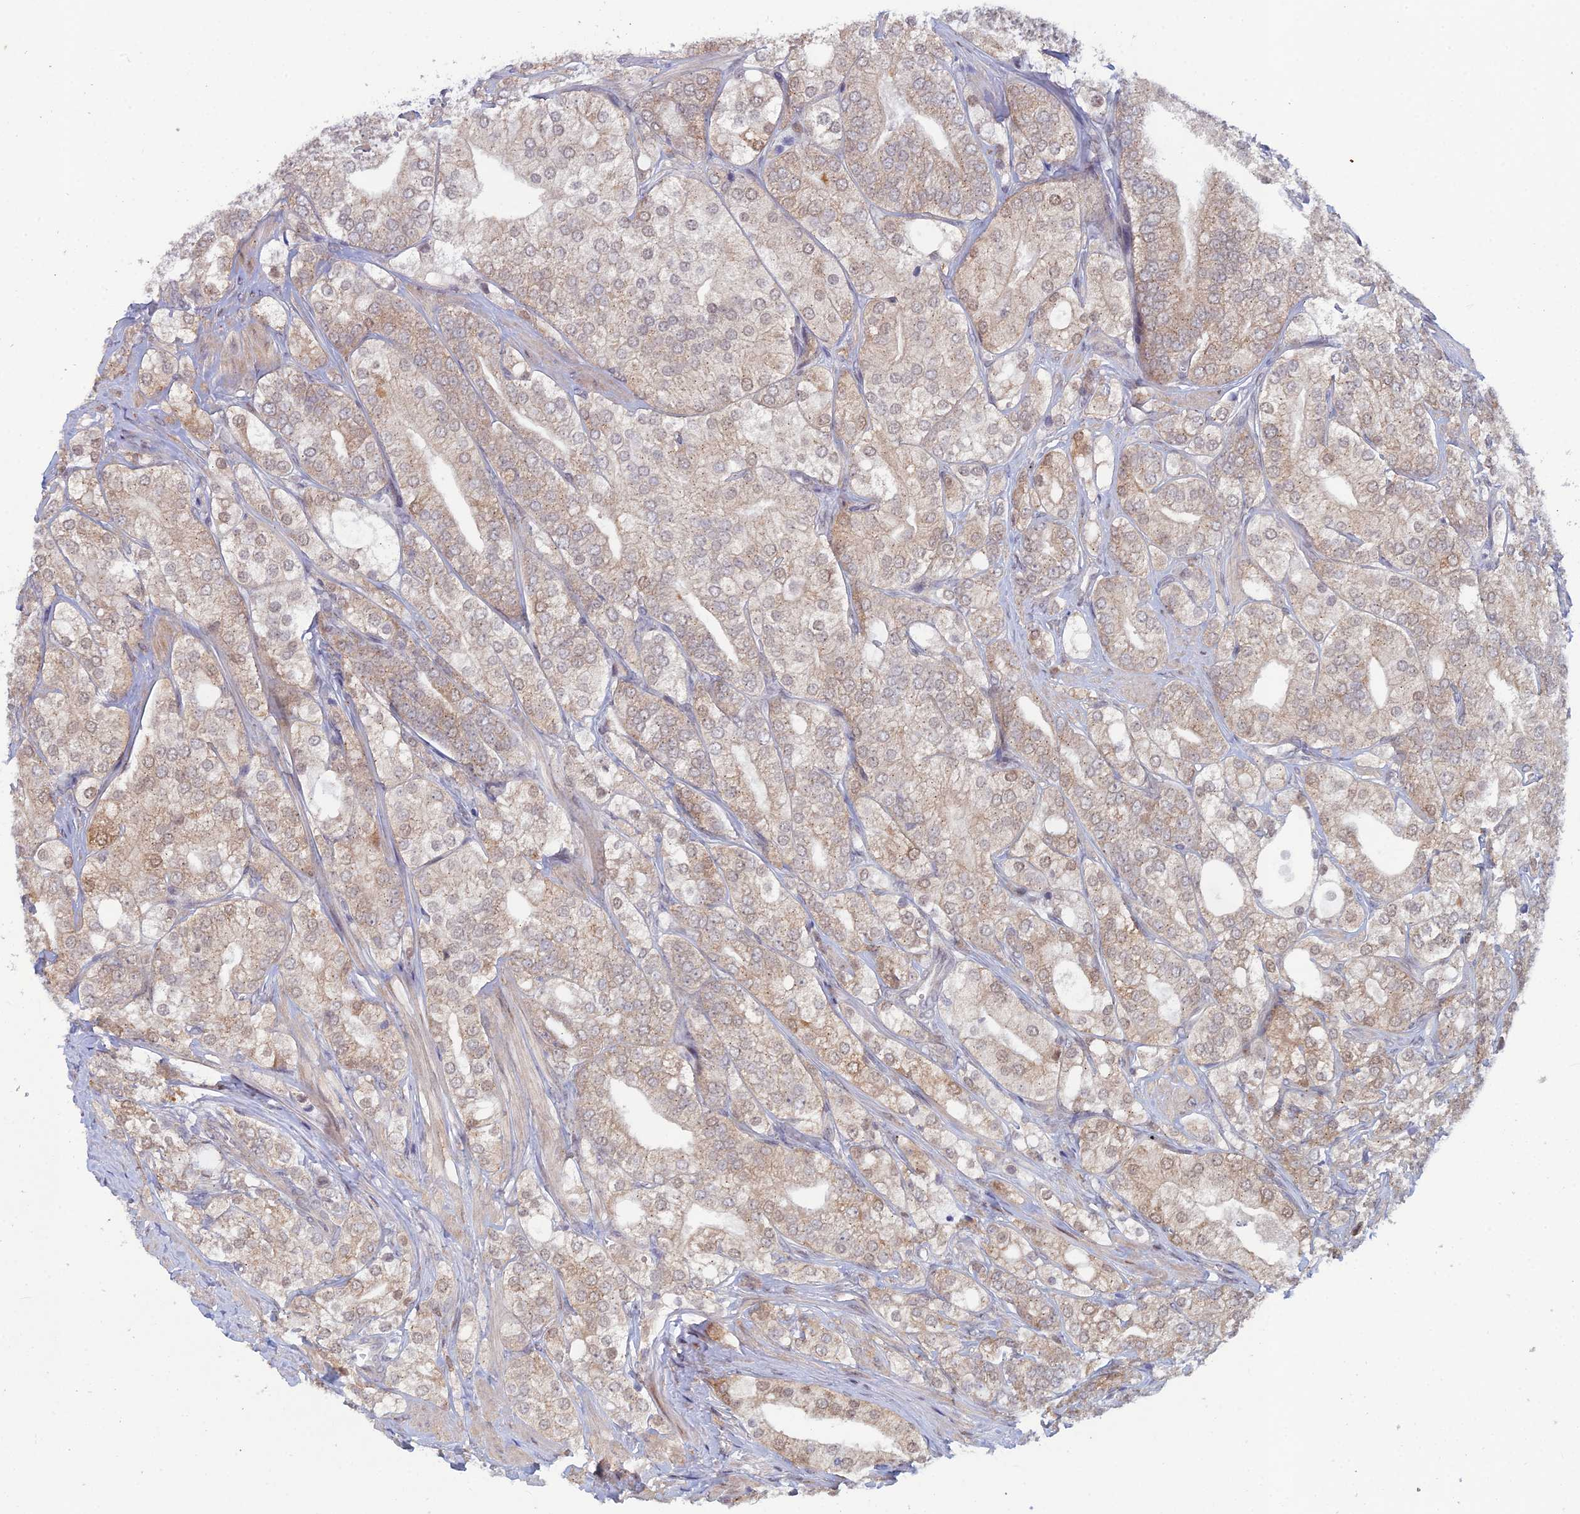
{"staining": {"intensity": "weak", "quantity": ">75%", "location": "cytoplasmic/membranous"}, "tissue": "prostate cancer", "cell_type": "Tumor cells", "image_type": "cancer", "snomed": [{"axis": "morphology", "description": "Adenocarcinoma, High grade"}, {"axis": "topography", "description": "Prostate"}], "caption": "Immunohistochemistry (DAB (3,3'-diaminobenzidine)) staining of human prostate cancer (high-grade adenocarcinoma) reveals weak cytoplasmic/membranous protein staining in approximately >75% of tumor cells.", "gene": "SRA1", "patient": {"sex": "male", "age": 50}}